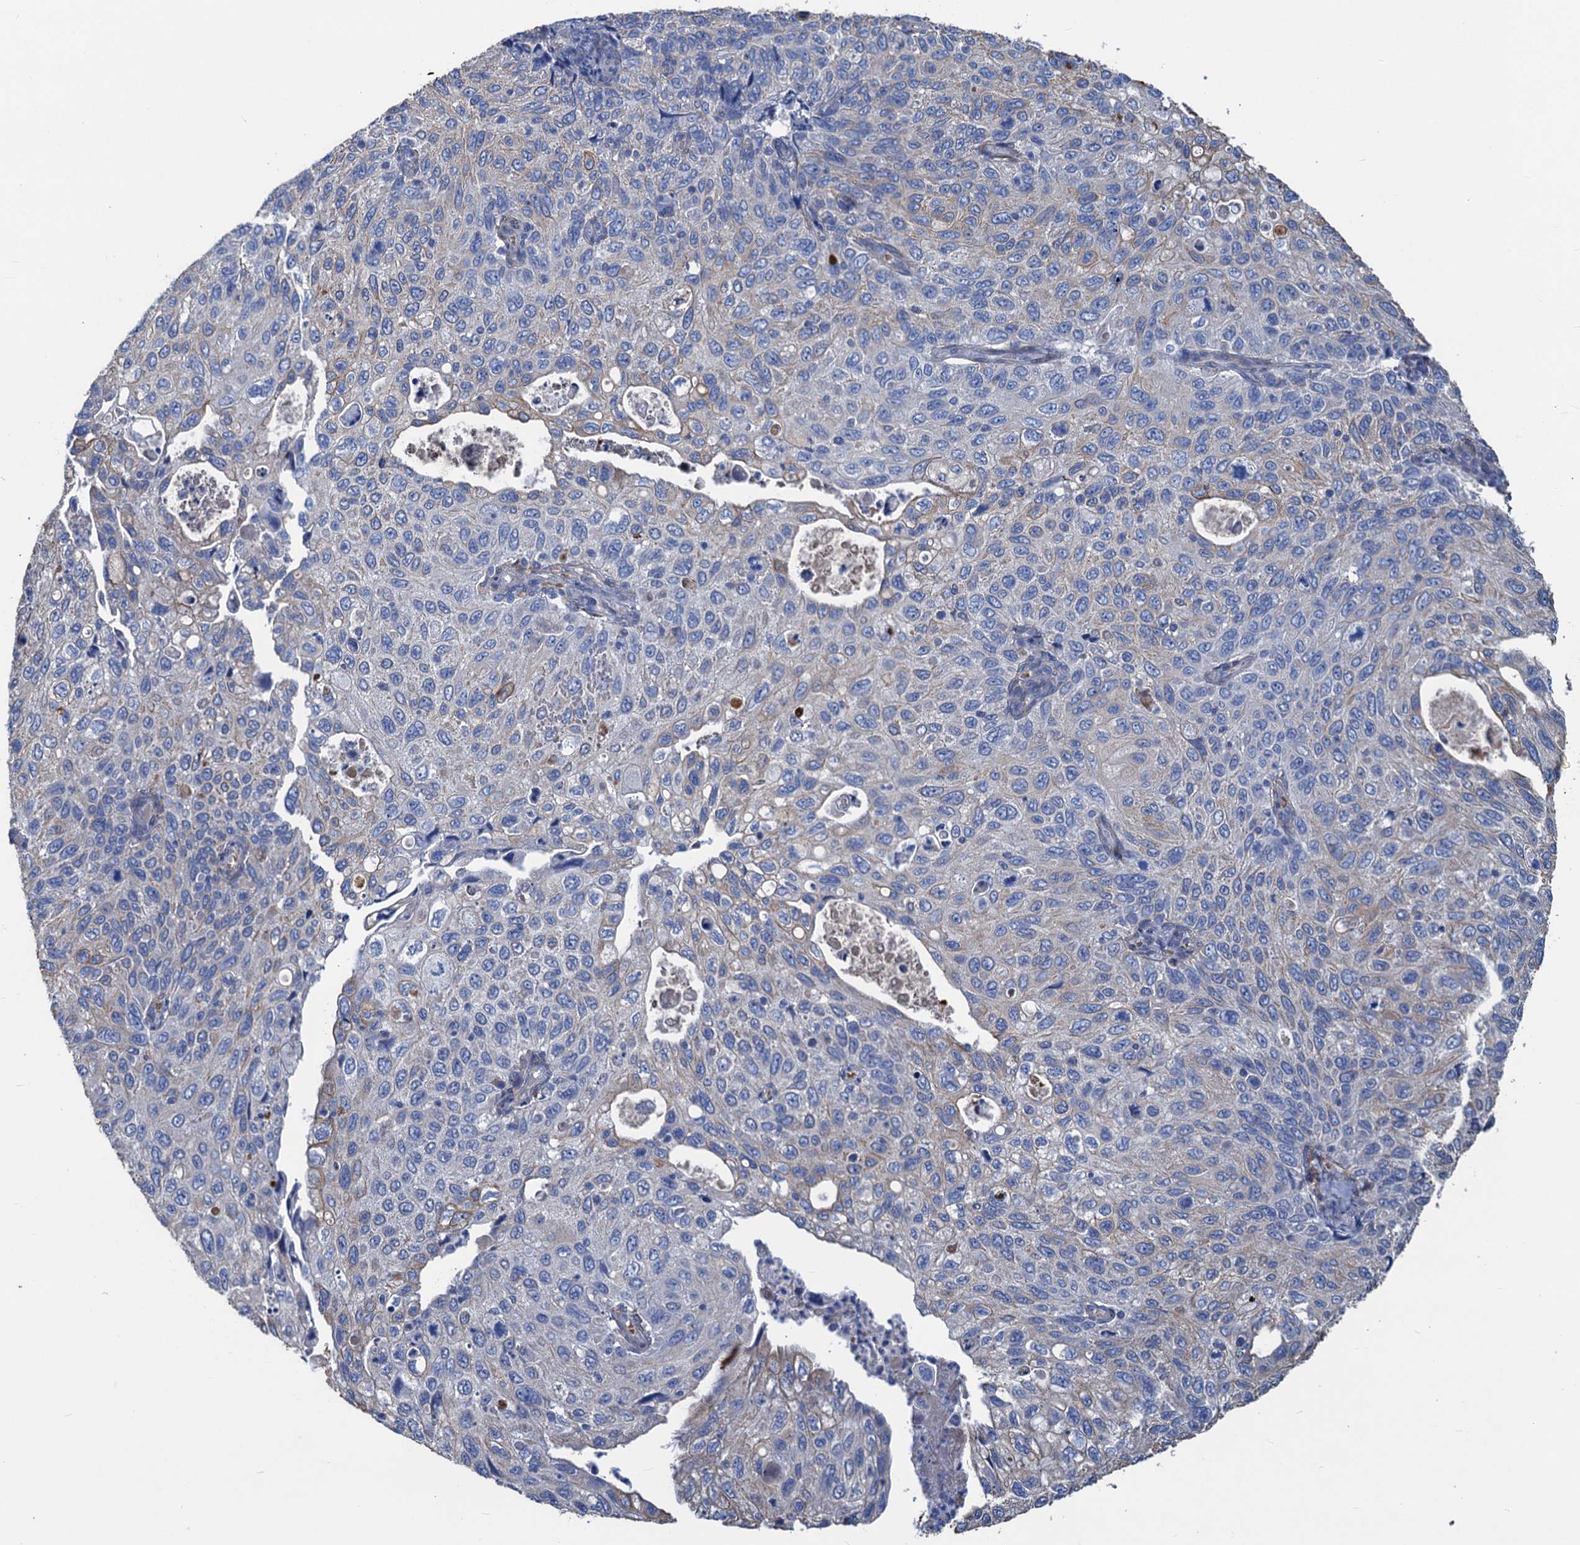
{"staining": {"intensity": "negative", "quantity": "none", "location": "none"}, "tissue": "cervical cancer", "cell_type": "Tumor cells", "image_type": "cancer", "snomed": [{"axis": "morphology", "description": "Squamous cell carcinoma, NOS"}, {"axis": "topography", "description": "Cervix"}], "caption": "An image of human squamous cell carcinoma (cervical) is negative for staining in tumor cells.", "gene": "SMCO3", "patient": {"sex": "female", "age": 70}}